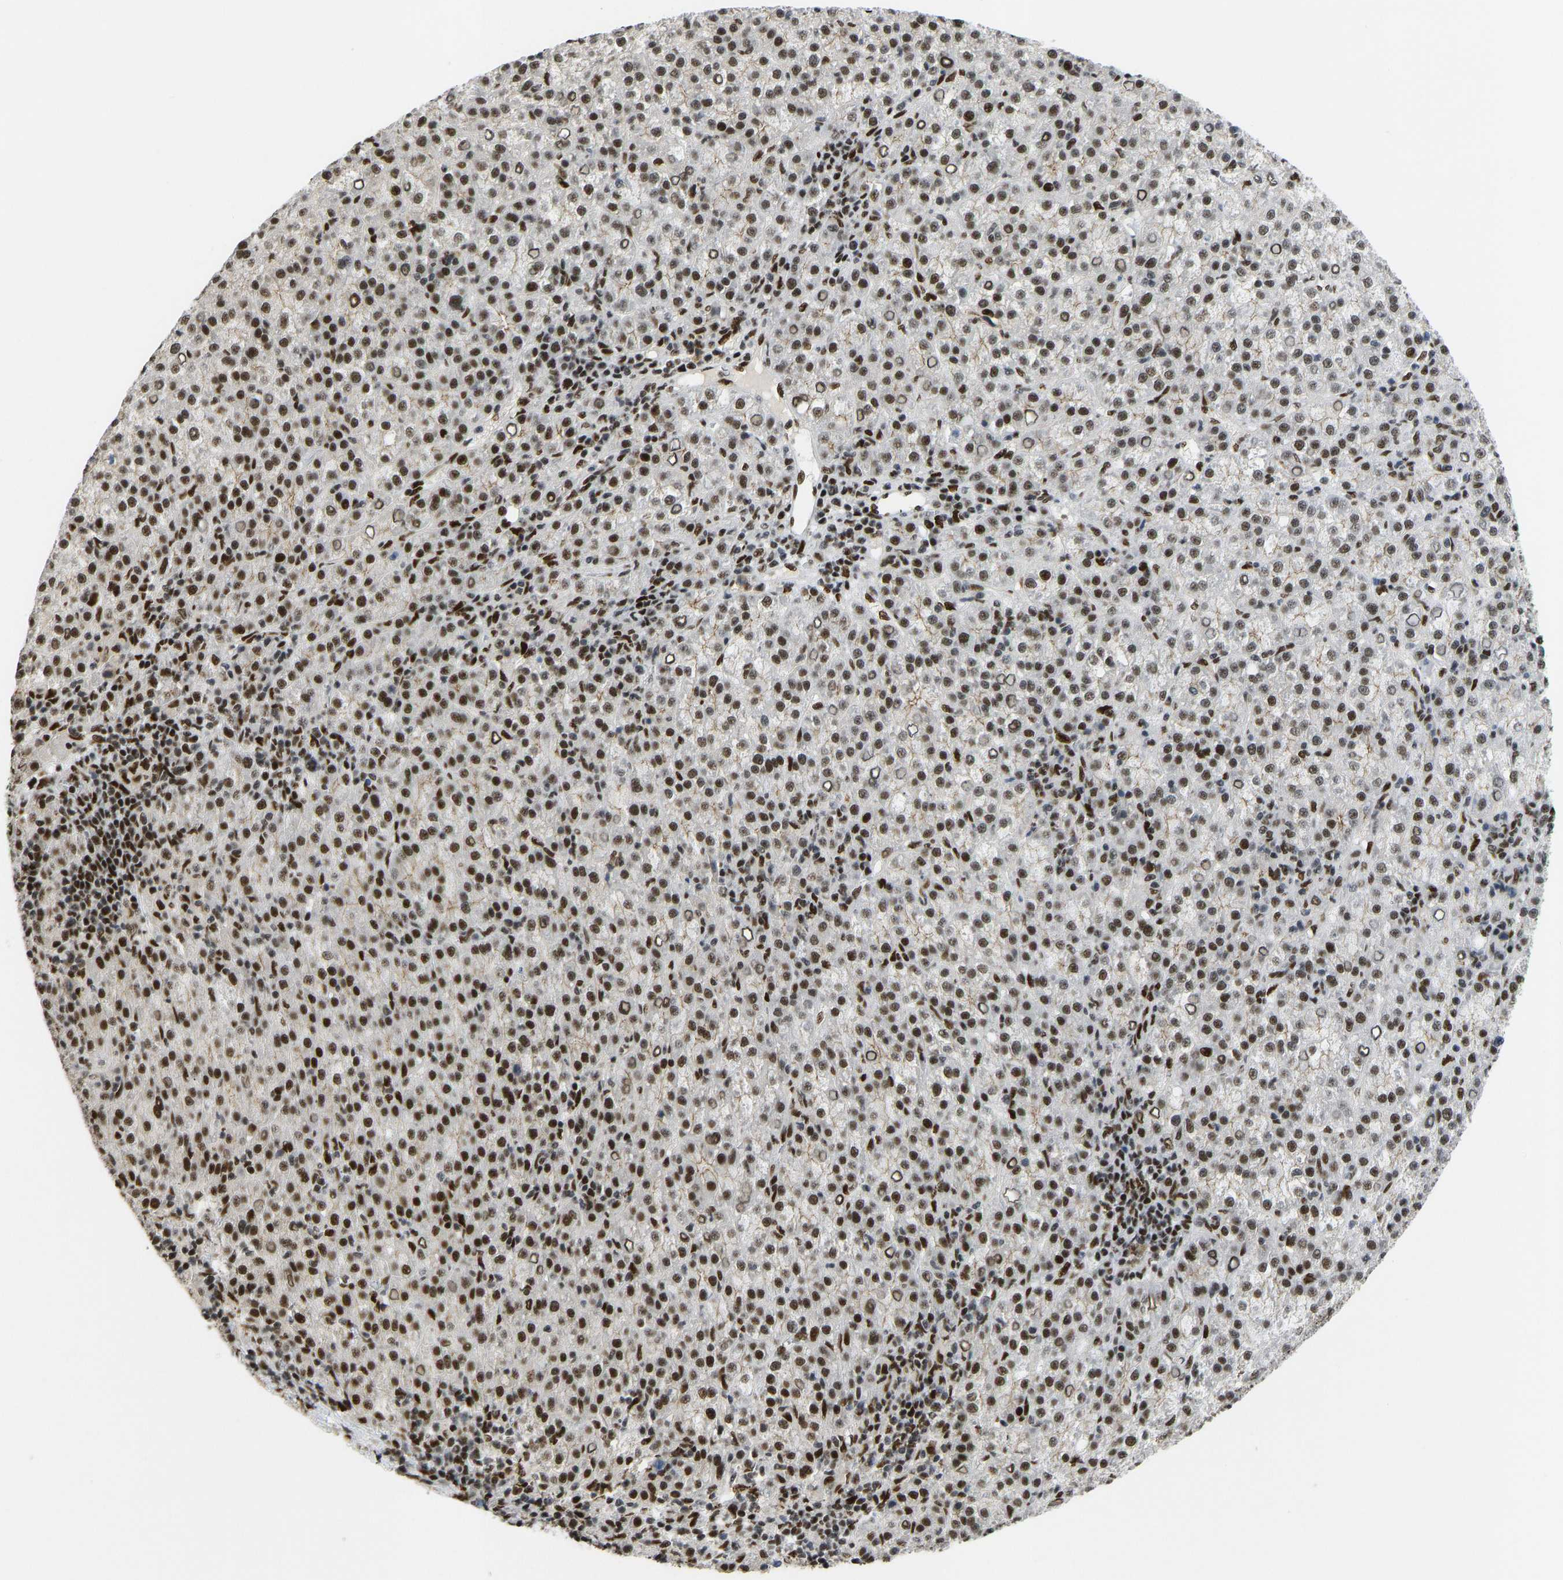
{"staining": {"intensity": "strong", "quantity": ">75%", "location": "nuclear"}, "tissue": "liver cancer", "cell_type": "Tumor cells", "image_type": "cancer", "snomed": [{"axis": "morphology", "description": "Carcinoma, Hepatocellular, NOS"}, {"axis": "topography", "description": "Liver"}], "caption": "DAB immunohistochemical staining of human hepatocellular carcinoma (liver) demonstrates strong nuclear protein staining in about >75% of tumor cells. (DAB = brown stain, brightfield microscopy at high magnification).", "gene": "FOXK1", "patient": {"sex": "female", "age": 58}}